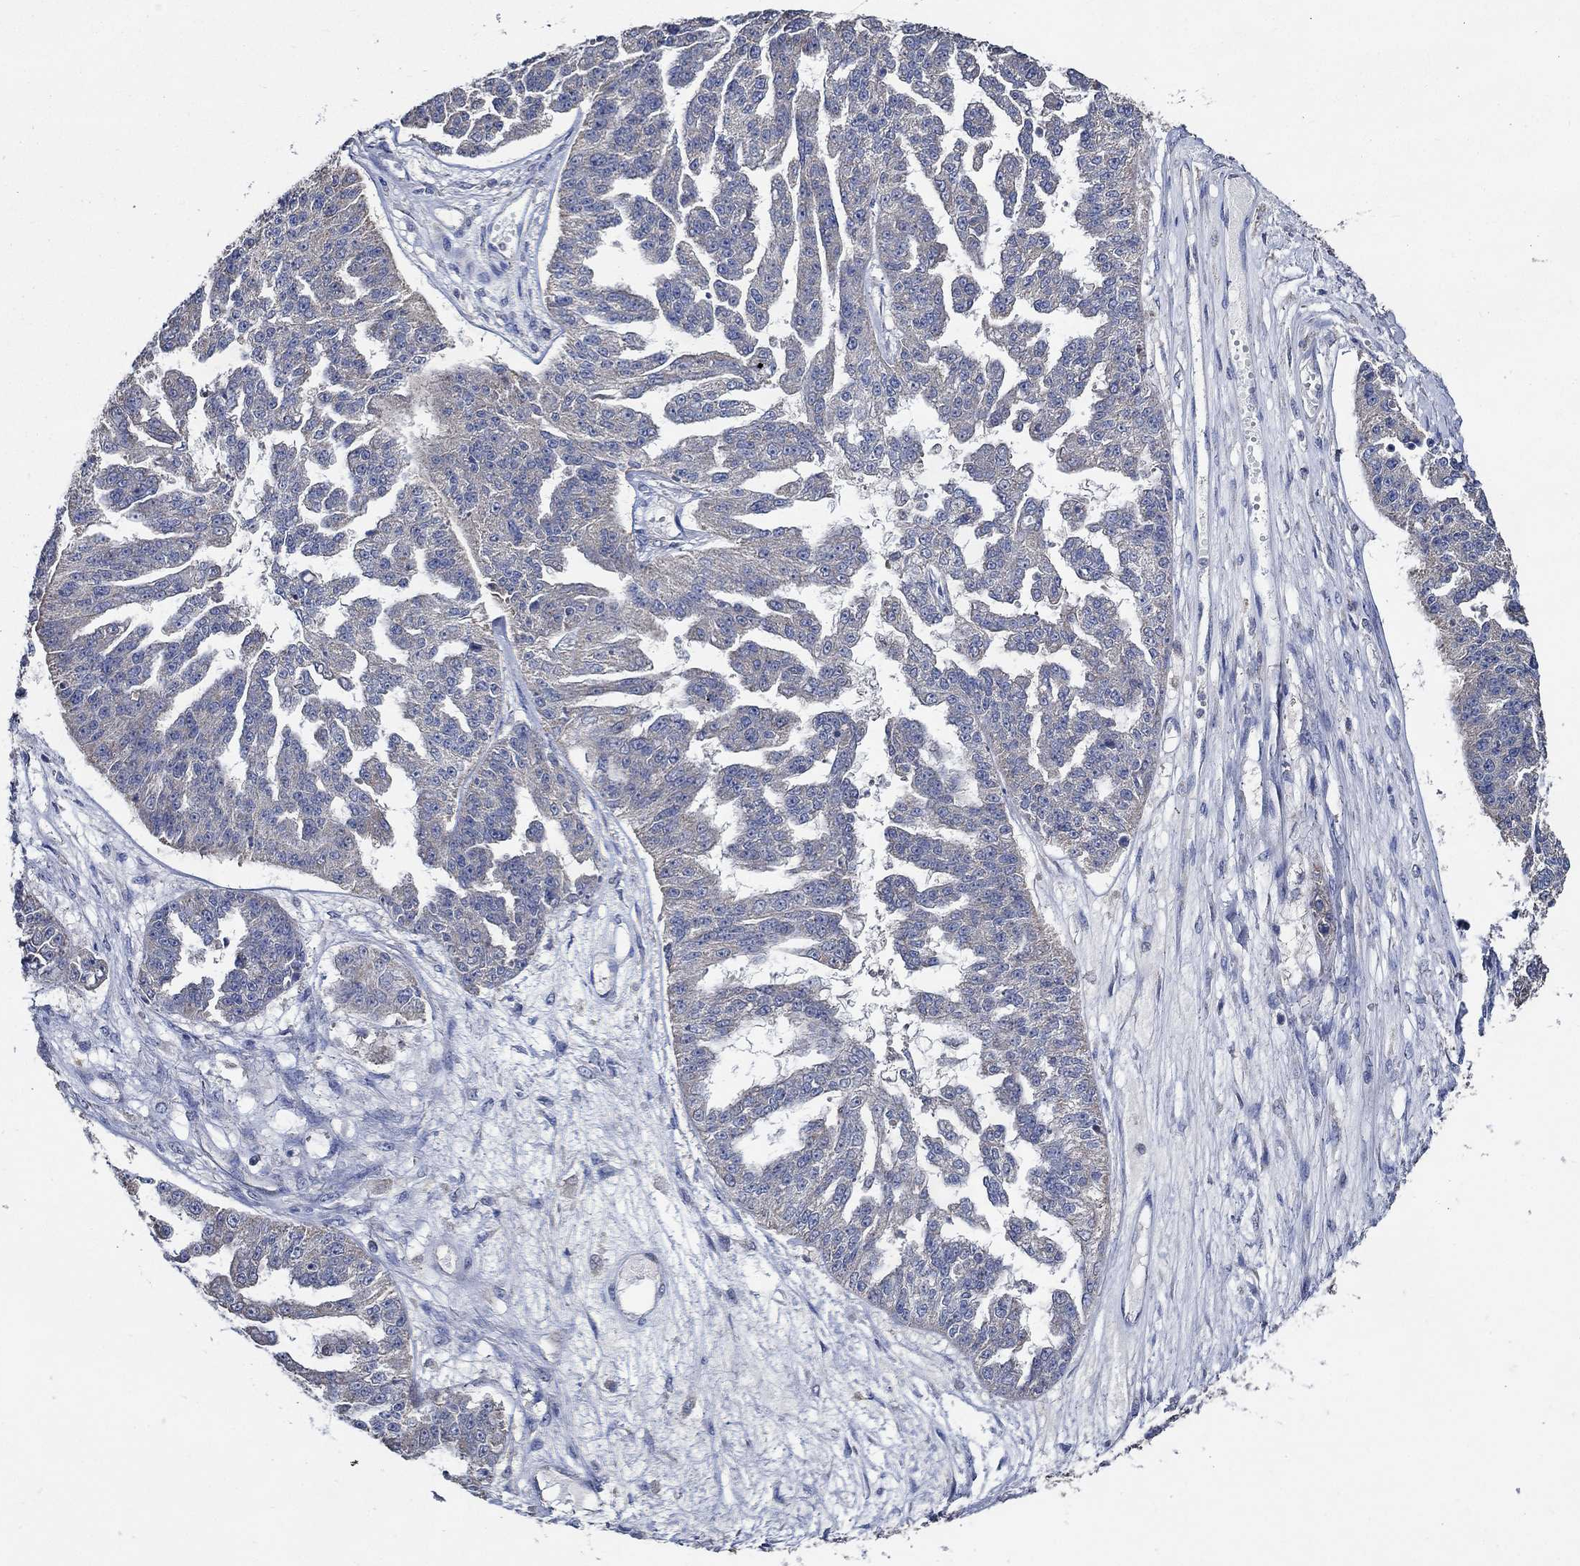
{"staining": {"intensity": "negative", "quantity": "none", "location": "none"}, "tissue": "ovarian cancer", "cell_type": "Tumor cells", "image_type": "cancer", "snomed": [{"axis": "morphology", "description": "Cystadenocarcinoma, serous, NOS"}, {"axis": "topography", "description": "Ovary"}], "caption": "Immunohistochemistry photomicrograph of neoplastic tissue: human ovarian serous cystadenocarcinoma stained with DAB (3,3'-diaminobenzidine) exhibits no significant protein expression in tumor cells.", "gene": "WDR53", "patient": {"sex": "female", "age": 58}}